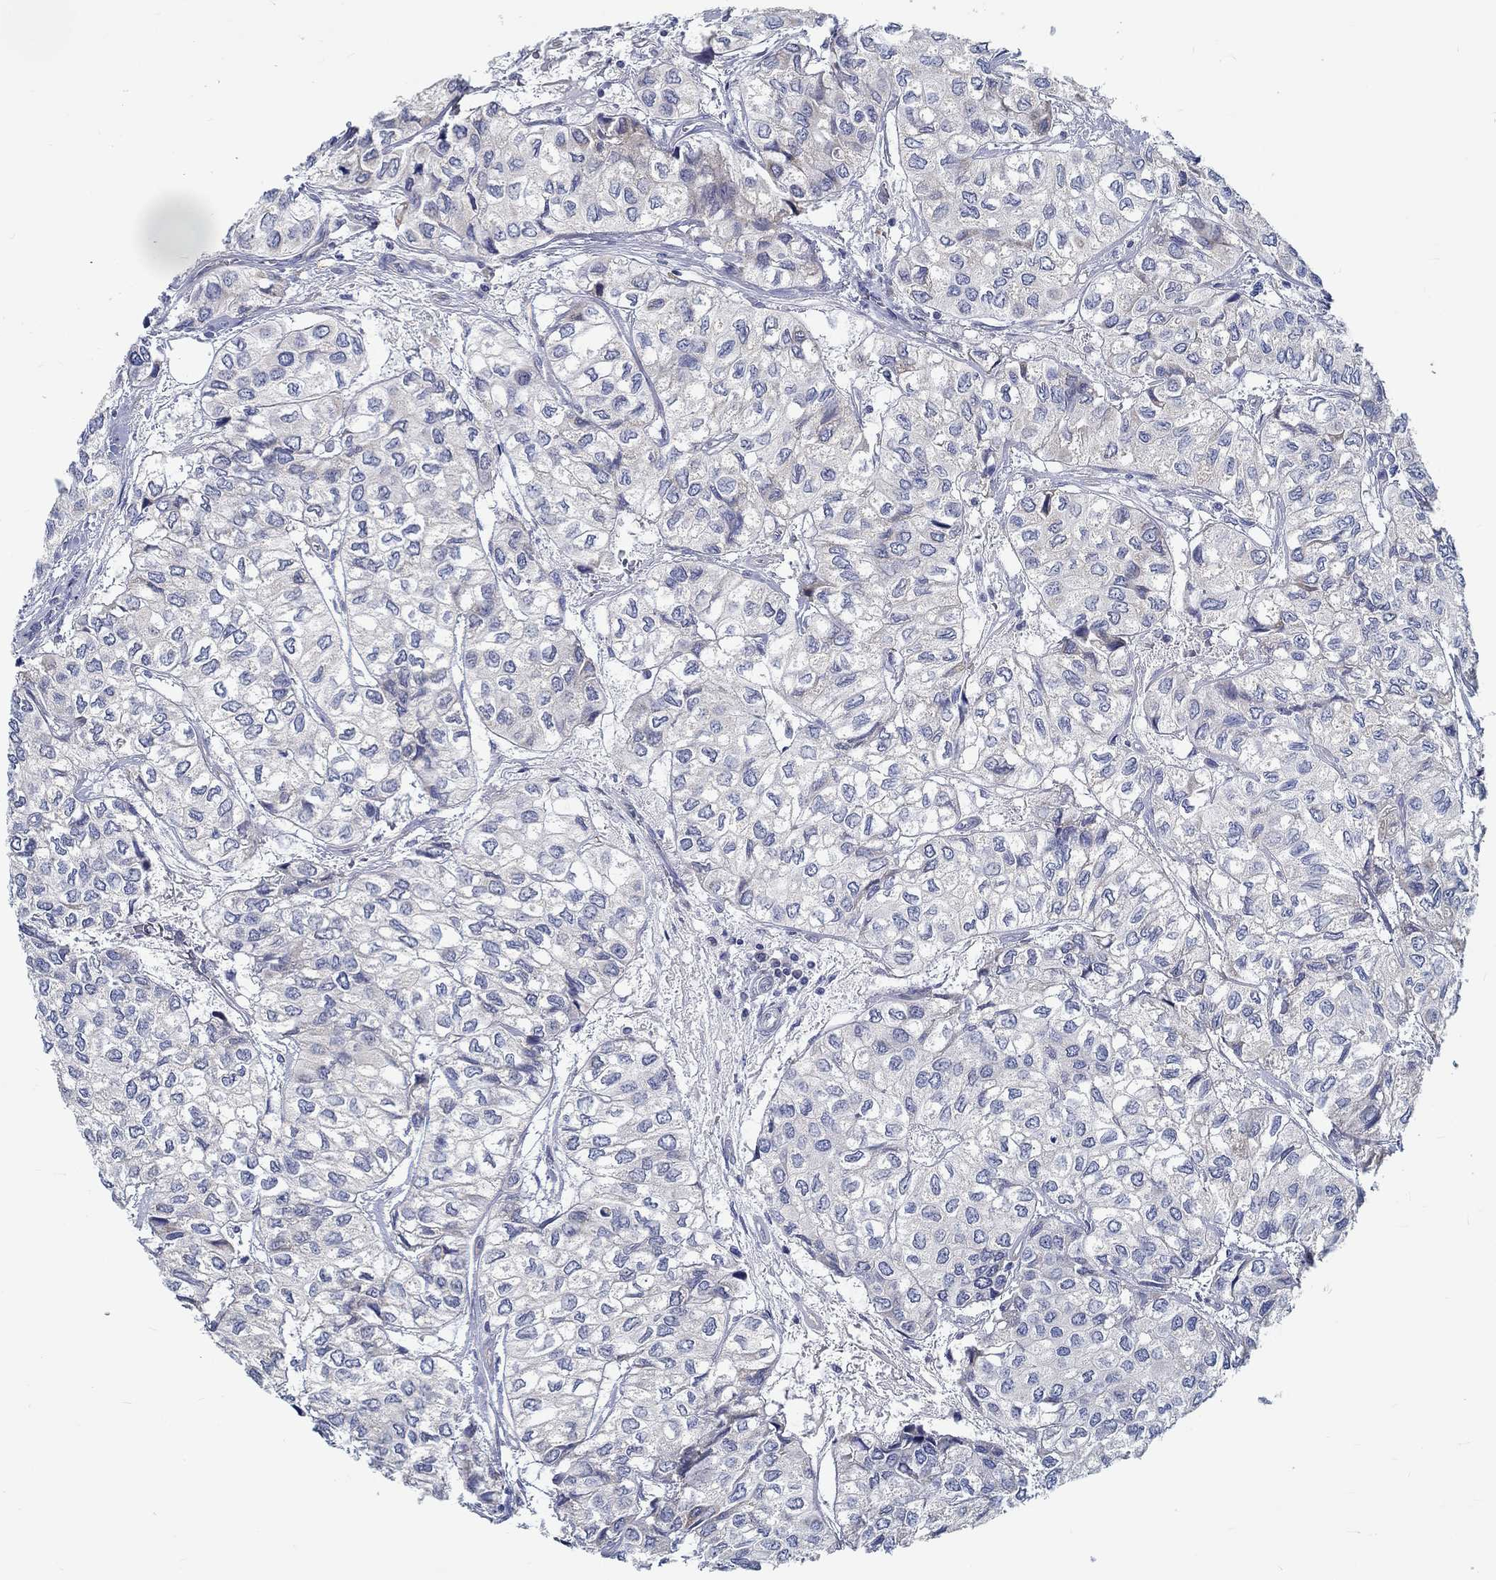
{"staining": {"intensity": "negative", "quantity": "none", "location": "none"}, "tissue": "urothelial cancer", "cell_type": "Tumor cells", "image_type": "cancer", "snomed": [{"axis": "morphology", "description": "Urothelial carcinoma, High grade"}, {"axis": "topography", "description": "Urinary bladder"}], "caption": "Immunohistochemistry image of urothelial carcinoma (high-grade) stained for a protein (brown), which exhibits no positivity in tumor cells. (DAB immunohistochemistry, high magnification).", "gene": "MYBPC1", "patient": {"sex": "male", "age": 73}}